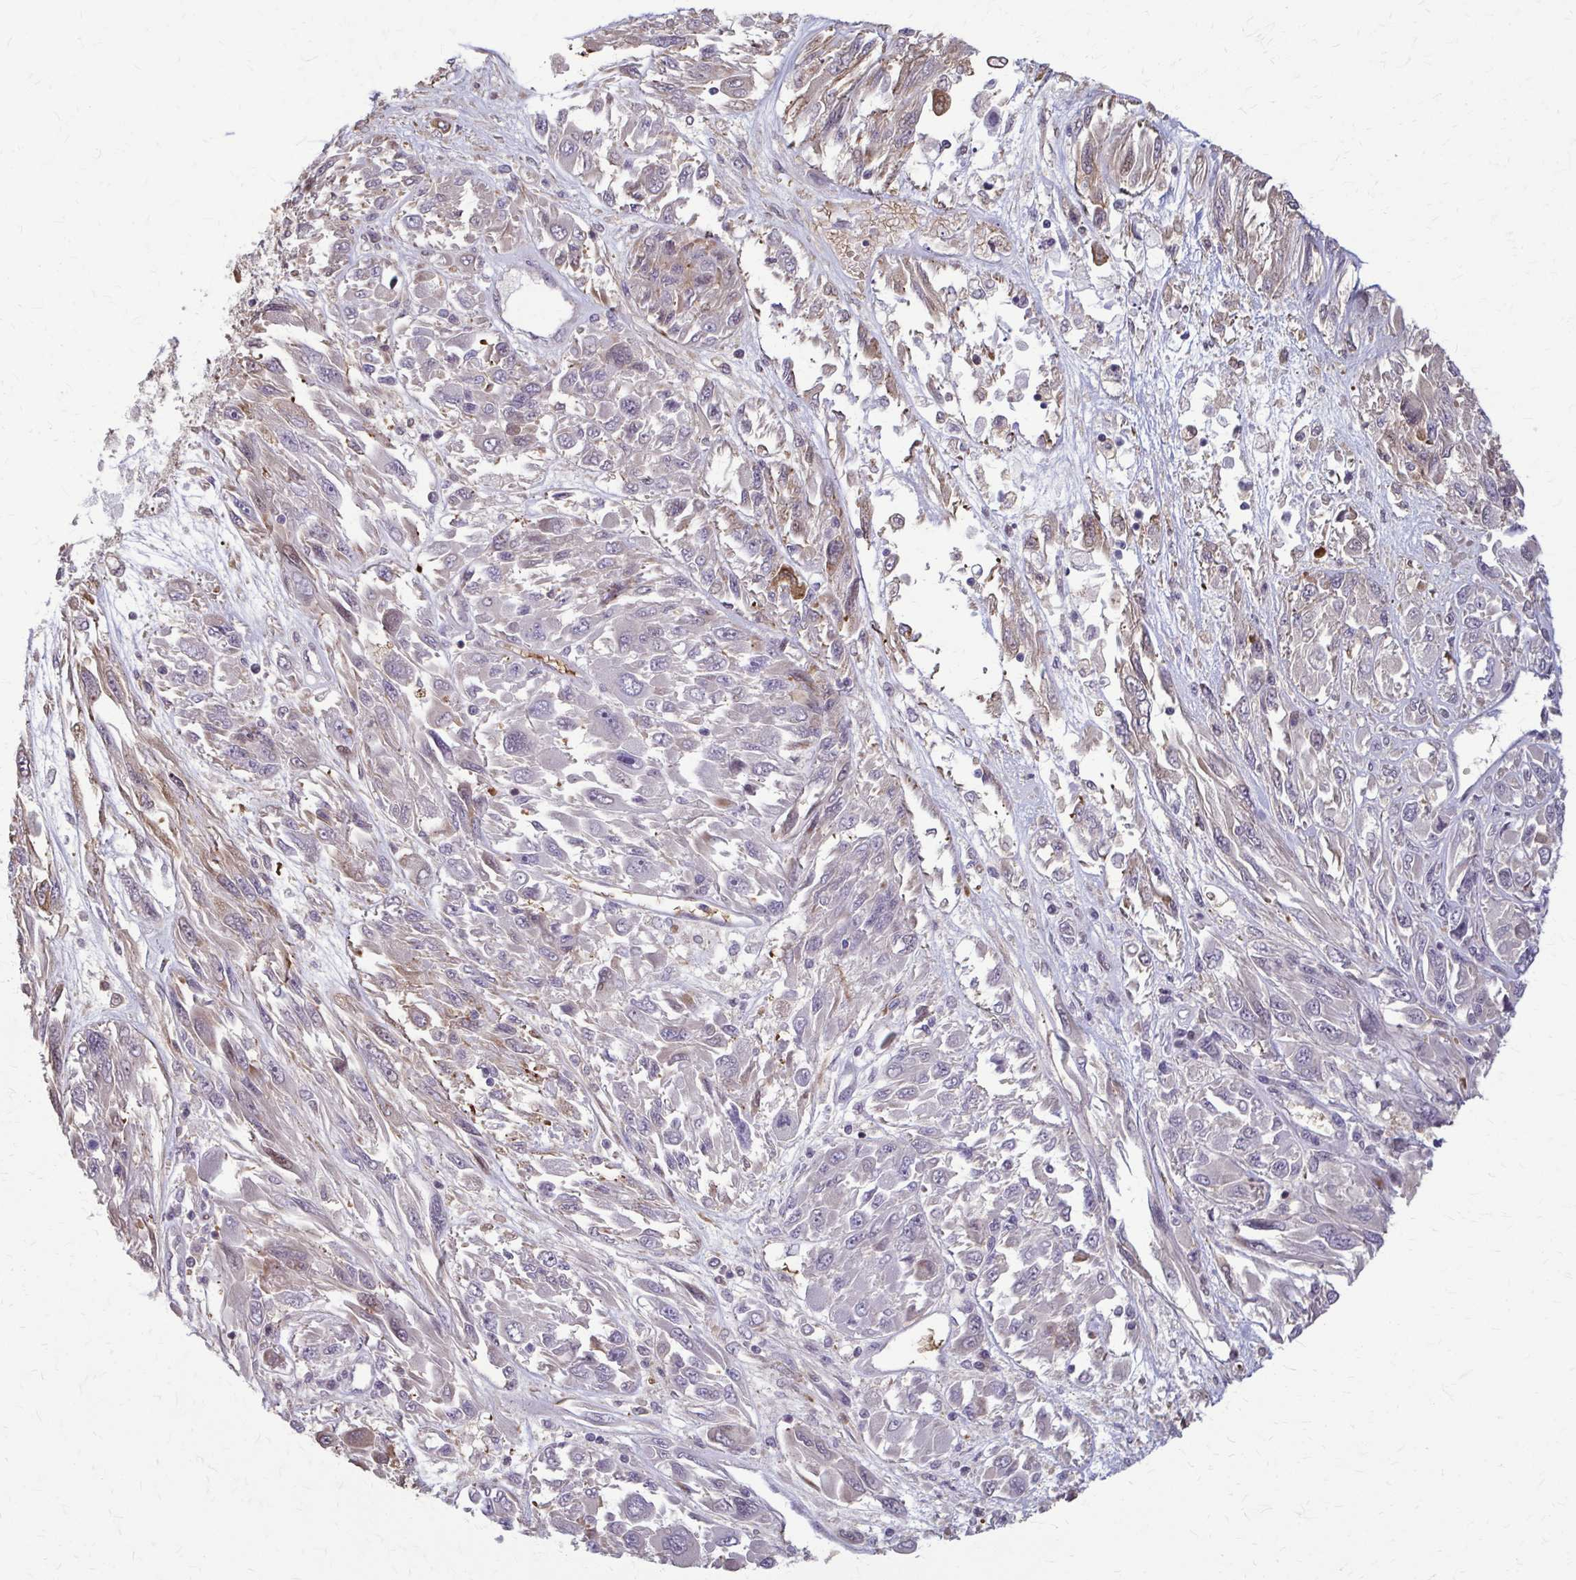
{"staining": {"intensity": "weak", "quantity": "<25%", "location": "cytoplasmic/membranous"}, "tissue": "melanoma", "cell_type": "Tumor cells", "image_type": "cancer", "snomed": [{"axis": "morphology", "description": "Malignant melanoma, NOS"}, {"axis": "topography", "description": "Skin"}], "caption": "IHC of human malignant melanoma shows no positivity in tumor cells. (DAB (3,3'-diaminobenzidine) IHC visualized using brightfield microscopy, high magnification).", "gene": "ZNF34", "patient": {"sex": "female", "age": 91}}